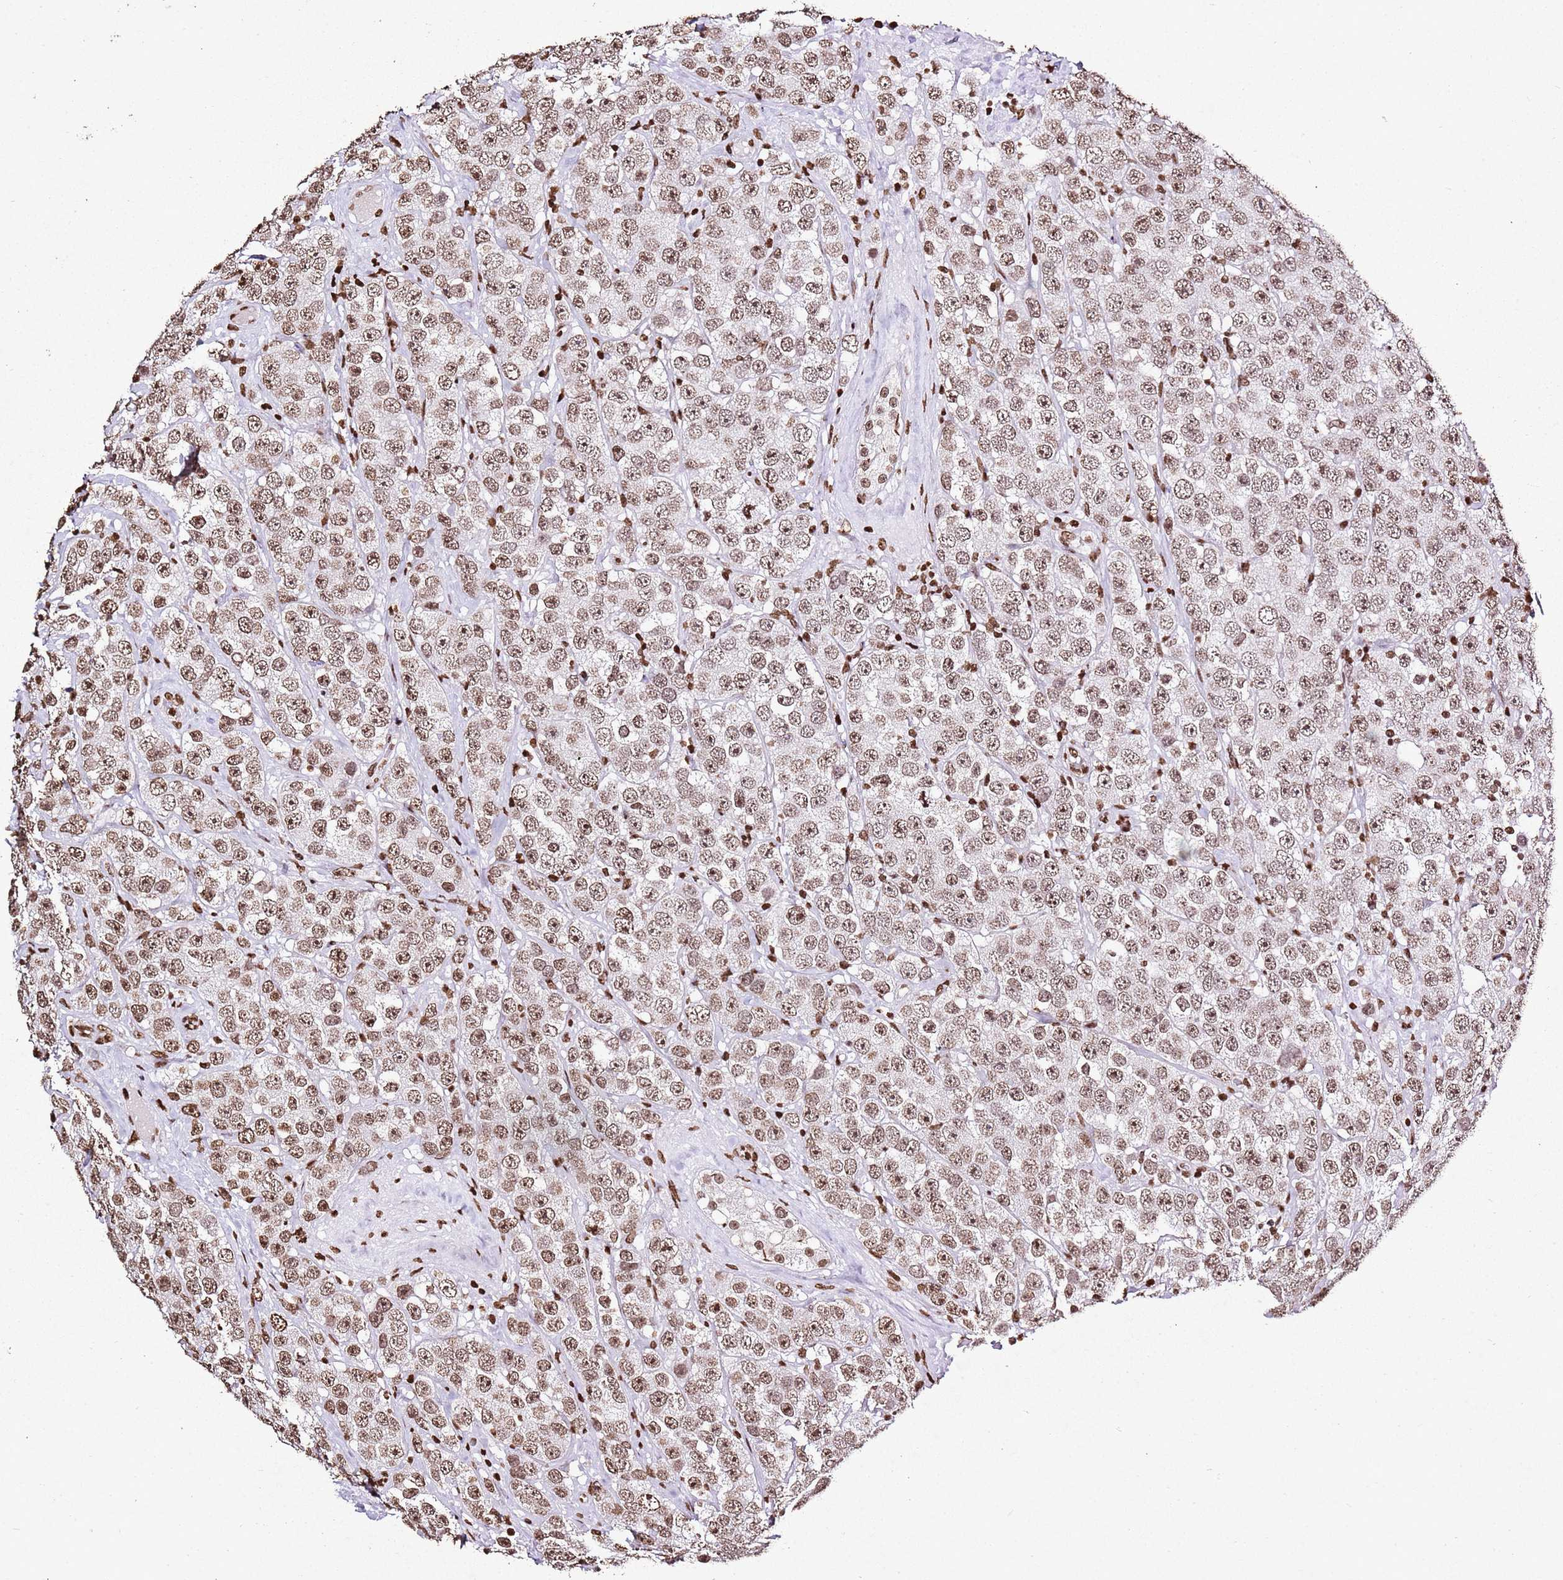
{"staining": {"intensity": "moderate", "quantity": ">75%", "location": "nuclear"}, "tissue": "testis cancer", "cell_type": "Tumor cells", "image_type": "cancer", "snomed": [{"axis": "morphology", "description": "Seminoma, NOS"}, {"axis": "topography", "description": "Testis"}], "caption": "Immunohistochemical staining of human testis cancer reveals moderate nuclear protein expression in approximately >75% of tumor cells.", "gene": "BMAL1", "patient": {"sex": "male", "age": 28}}